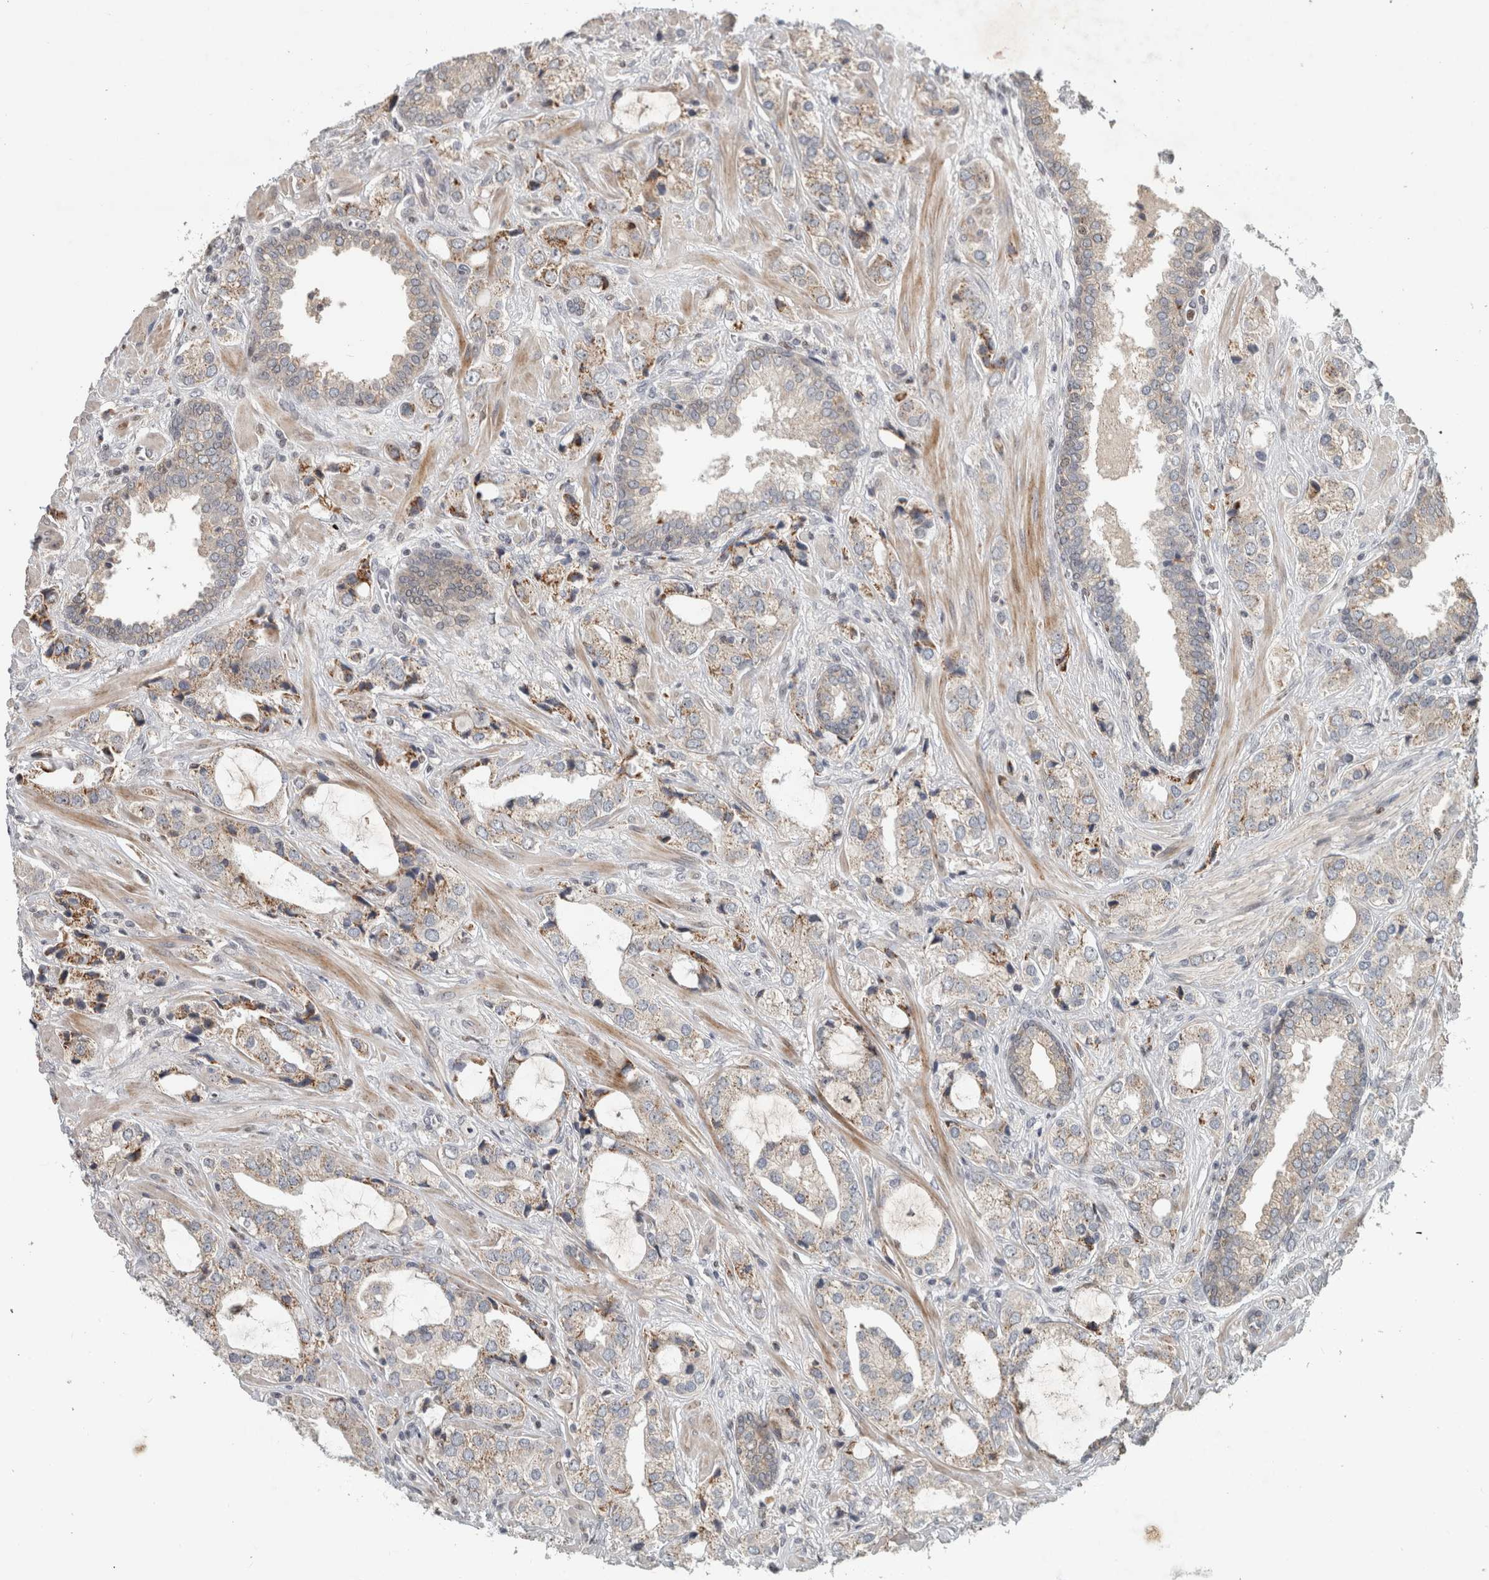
{"staining": {"intensity": "moderate", "quantity": "<25%", "location": "cytoplasmic/membranous"}, "tissue": "prostate cancer", "cell_type": "Tumor cells", "image_type": "cancer", "snomed": [{"axis": "morphology", "description": "Adenocarcinoma, High grade"}, {"axis": "topography", "description": "Prostate"}], "caption": "This is a photomicrograph of IHC staining of prostate cancer (adenocarcinoma (high-grade)), which shows moderate staining in the cytoplasmic/membranous of tumor cells.", "gene": "INSRR", "patient": {"sex": "male", "age": 66}}